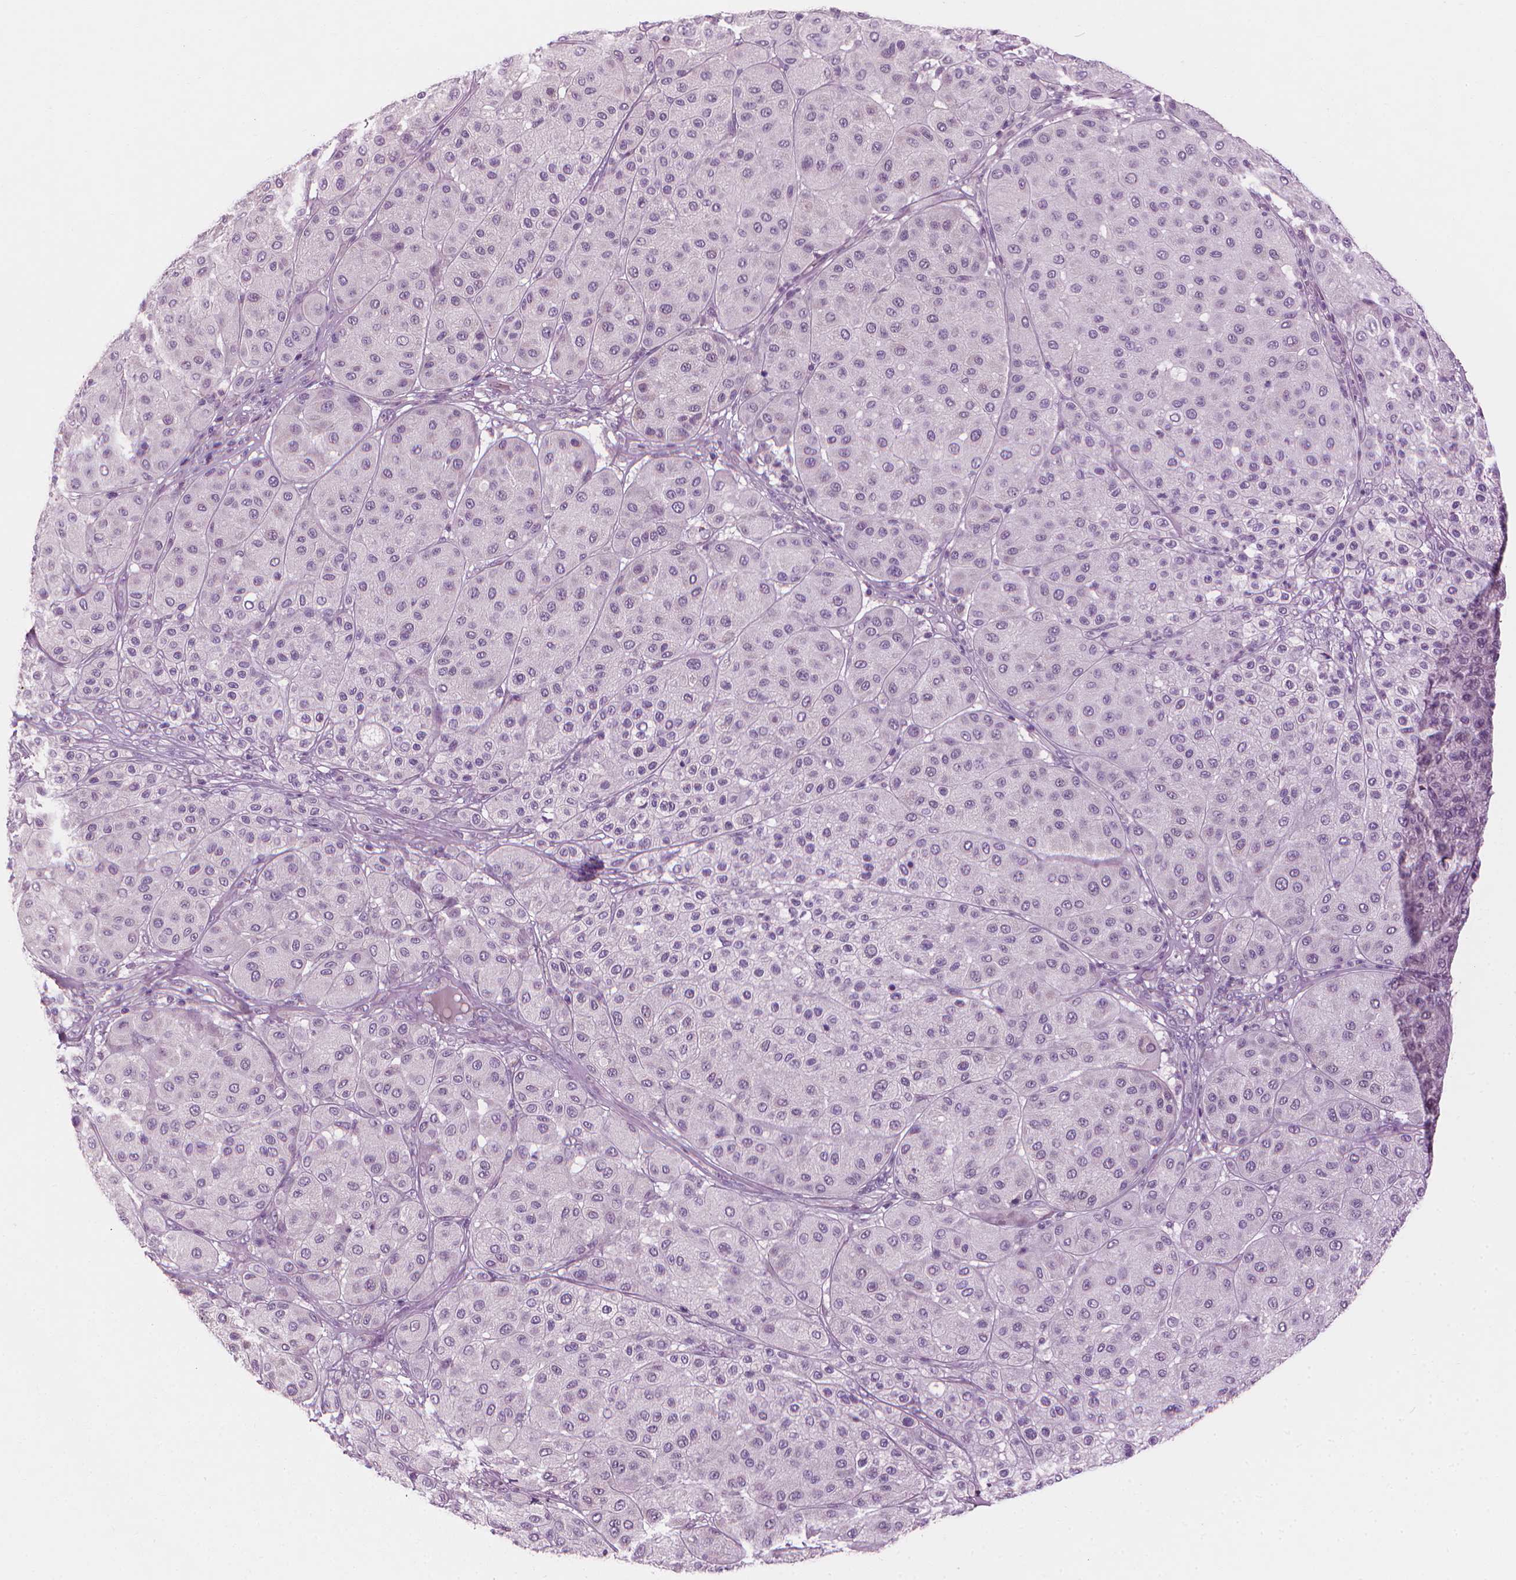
{"staining": {"intensity": "negative", "quantity": "none", "location": "none"}, "tissue": "melanoma", "cell_type": "Tumor cells", "image_type": "cancer", "snomed": [{"axis": "morphology", "description": "Malignant melanoma, Metastatic site"}, {"axis": "topography", "description": "Smooth muscle"}], "caption": "A photomicrograph of malignant melanoma (metastatic site) stained for a protein reveals no brown staining in tumor cells.", "gene": "CFAP126", "patient": {"sex": "male", "age": 41}}